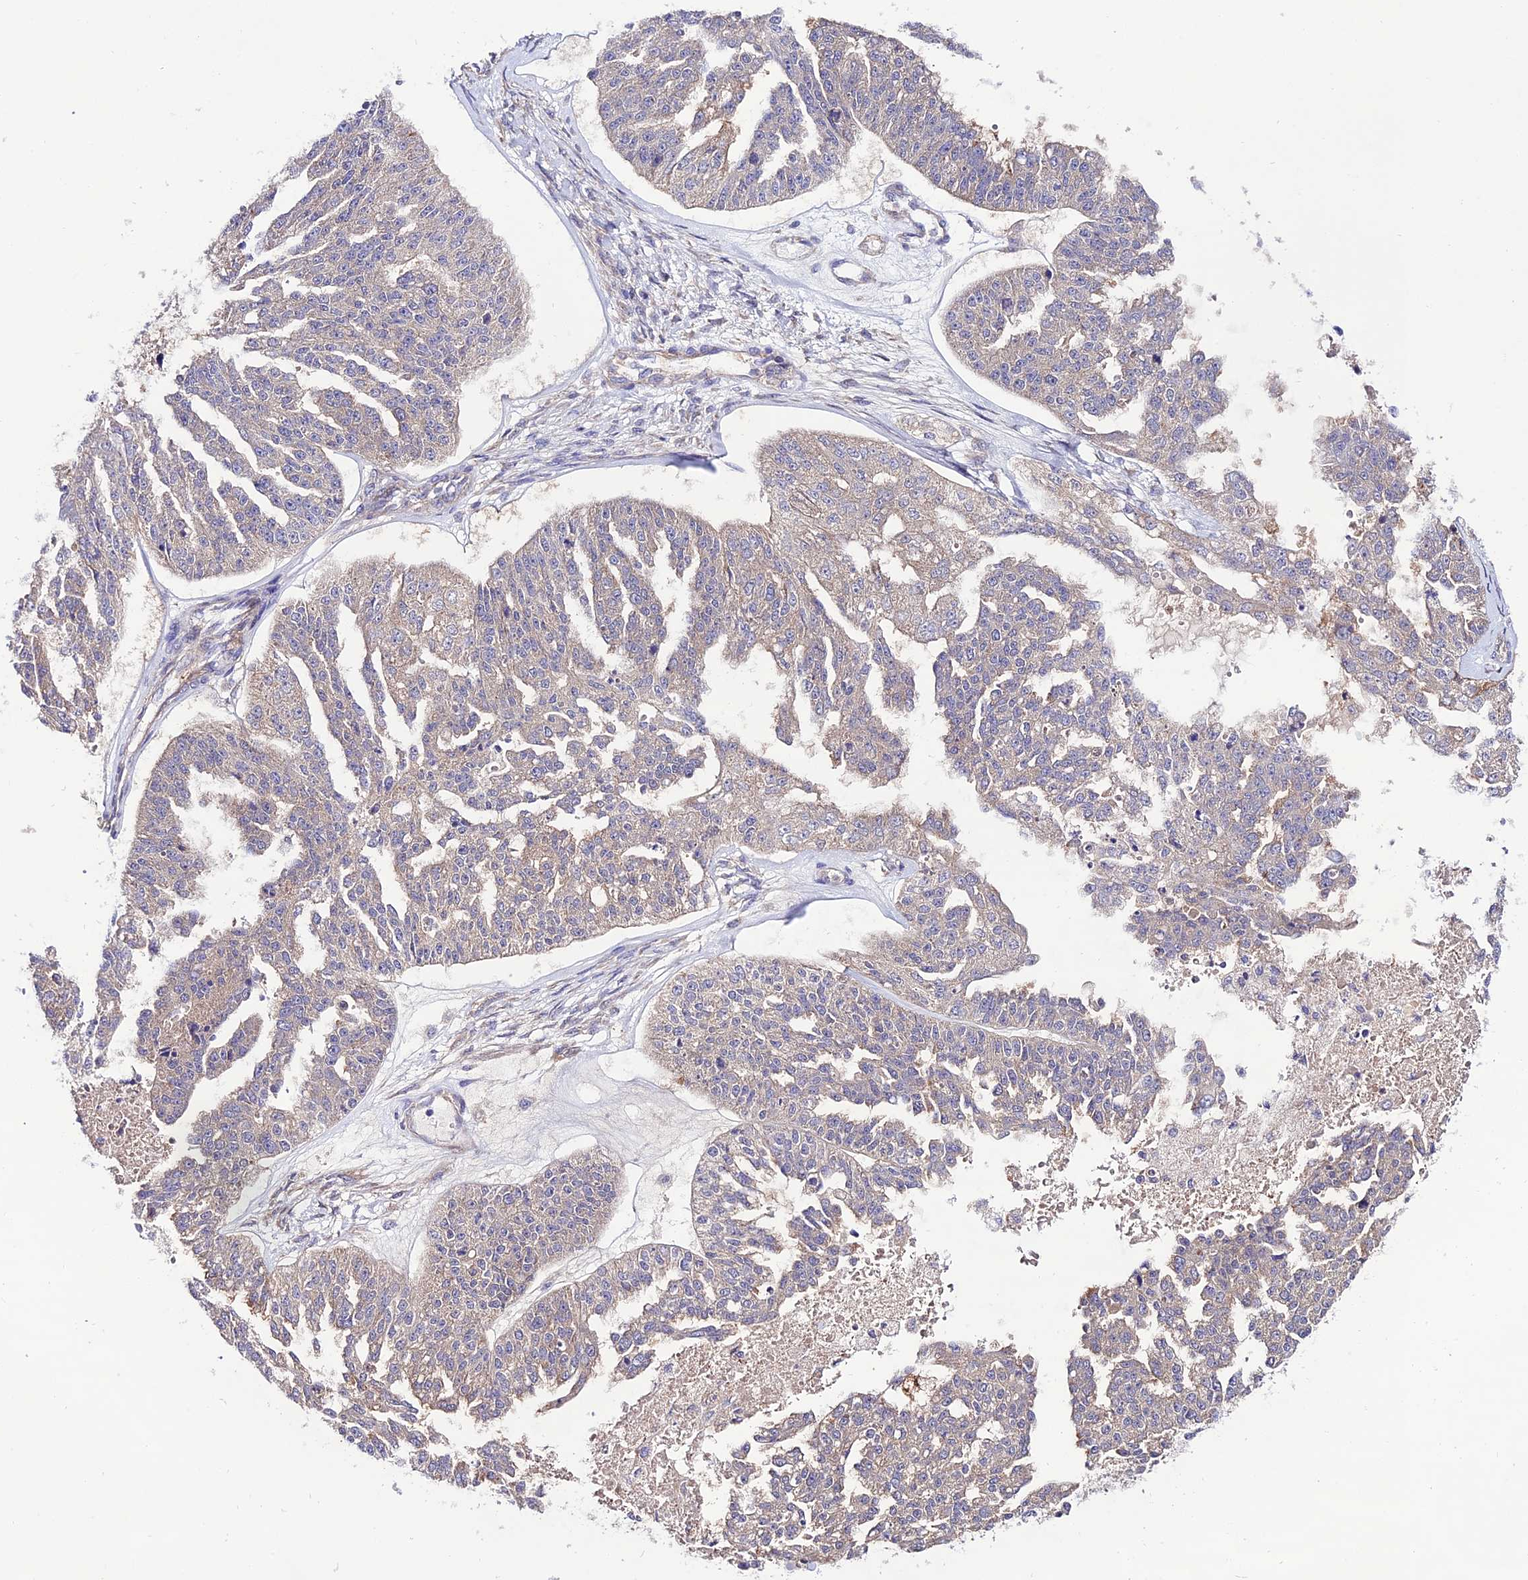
{"staining": {"intensity": "negative", "quantity": "none", "location": "none"}, "tissue": "ovarian cancer", "cell_type": "Tumor cells", "image_type": "cancer", "snomed": [{"axis": "morphology", "description": "Cystadenocarcinoma, serous, NOS"}, {"axis": "topography", "description": "Ovary"}], "caption": "This is an immunohistochemistry micrograph of ovarian cancer (serous cystadenocarcinoma). There is no staining in tumor cells.", "gene": "BRME1", "patient": {"sex": "female", "age": 58}}